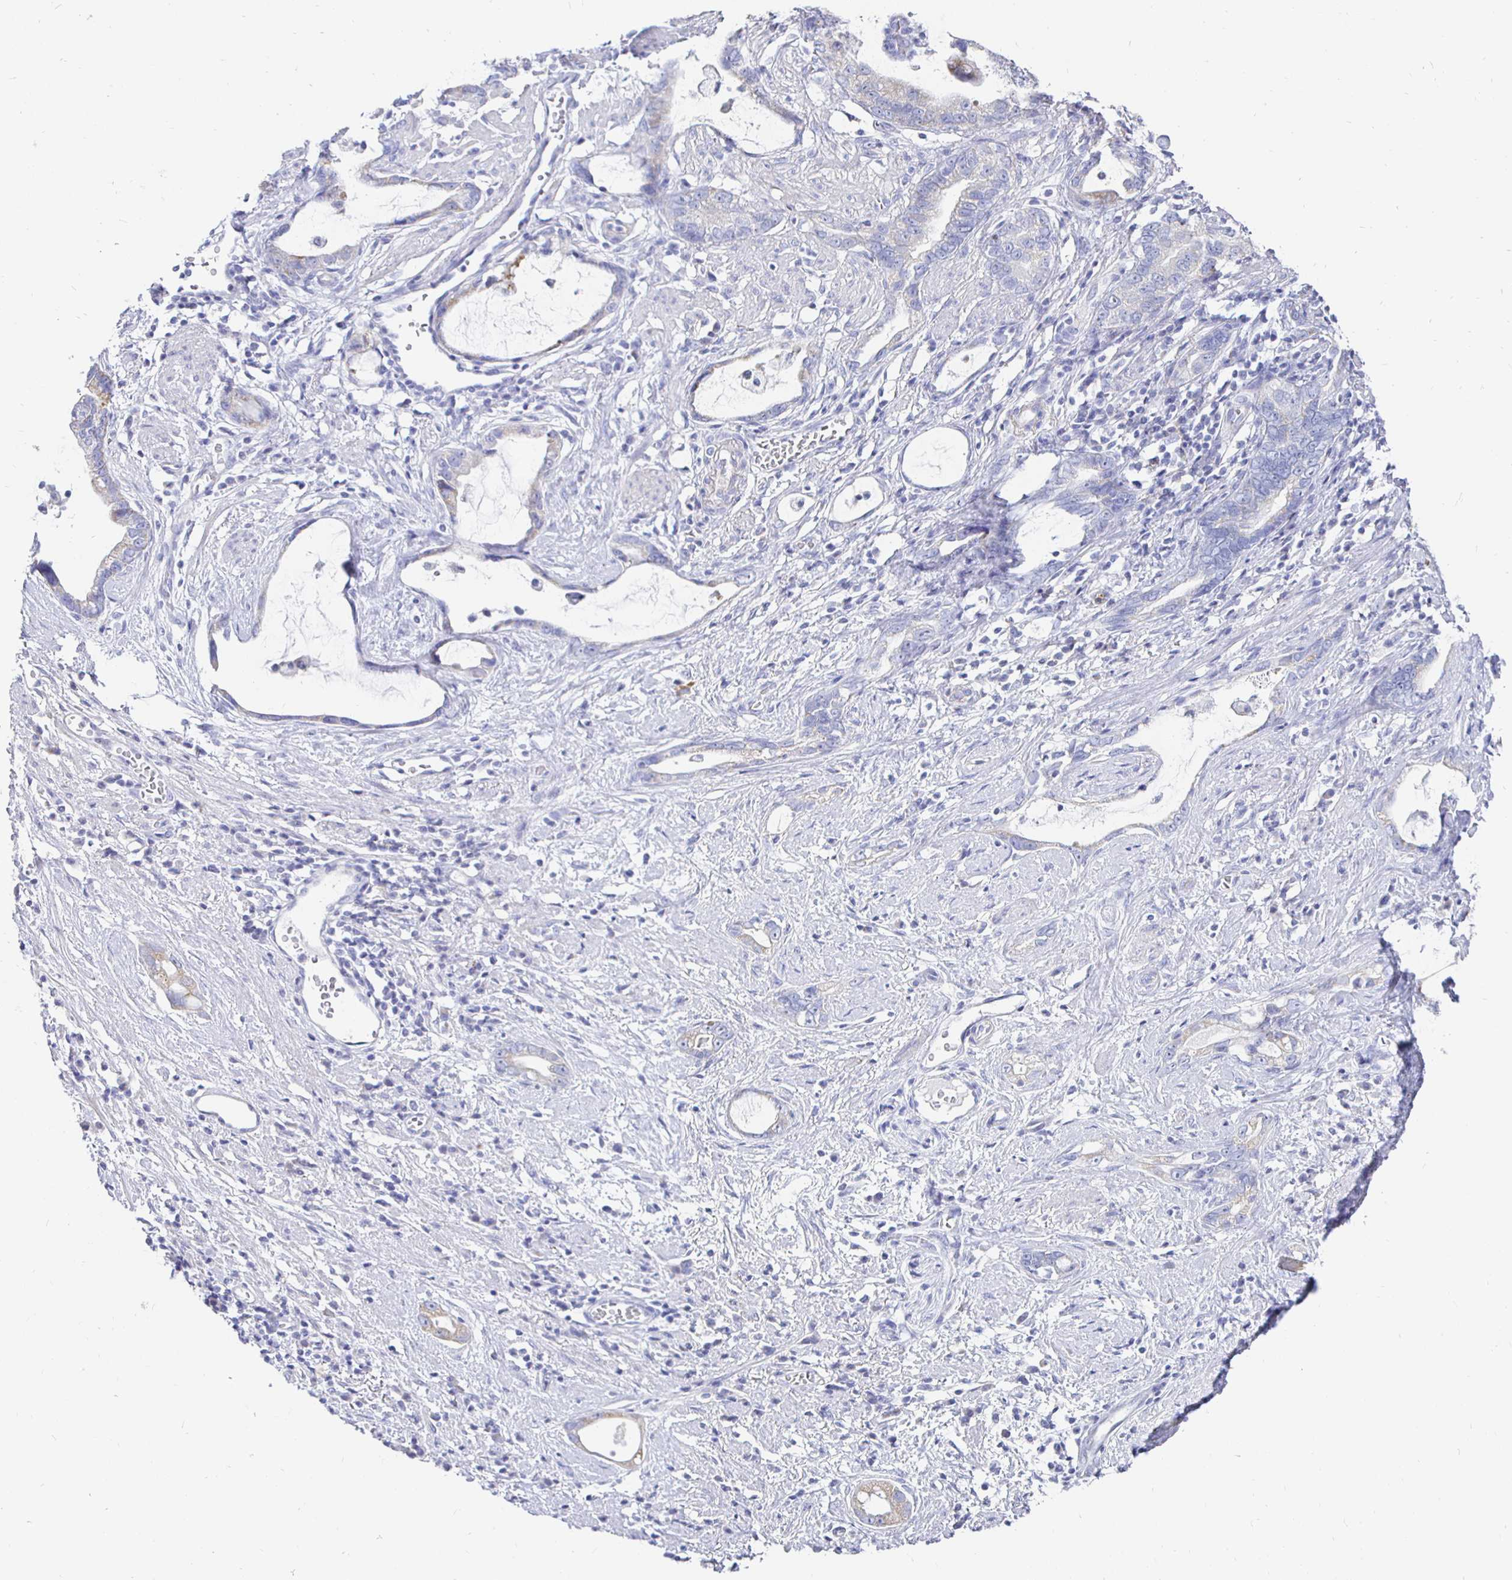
{"staining": {"intensity": "negative", "quantity": "none", "location": "none"}, "tissue": "stomach cancer", "cell_type": "Tumor cells", "image_type": "cancer", "snomed": [{"axis": "morphology", "description": "Adenocarcinoma, NOS"}, {"axis": "topography", "description": "Stomach"}], "caption": "Immunohistochemistry (IHC) of stomach adenocarcinoma shows no staining in tumor cells. (Brightfield microscopy of DAB IHC at high magnification).", "gene": "CR2", "patient": {"sex": "male", "age": 55}}